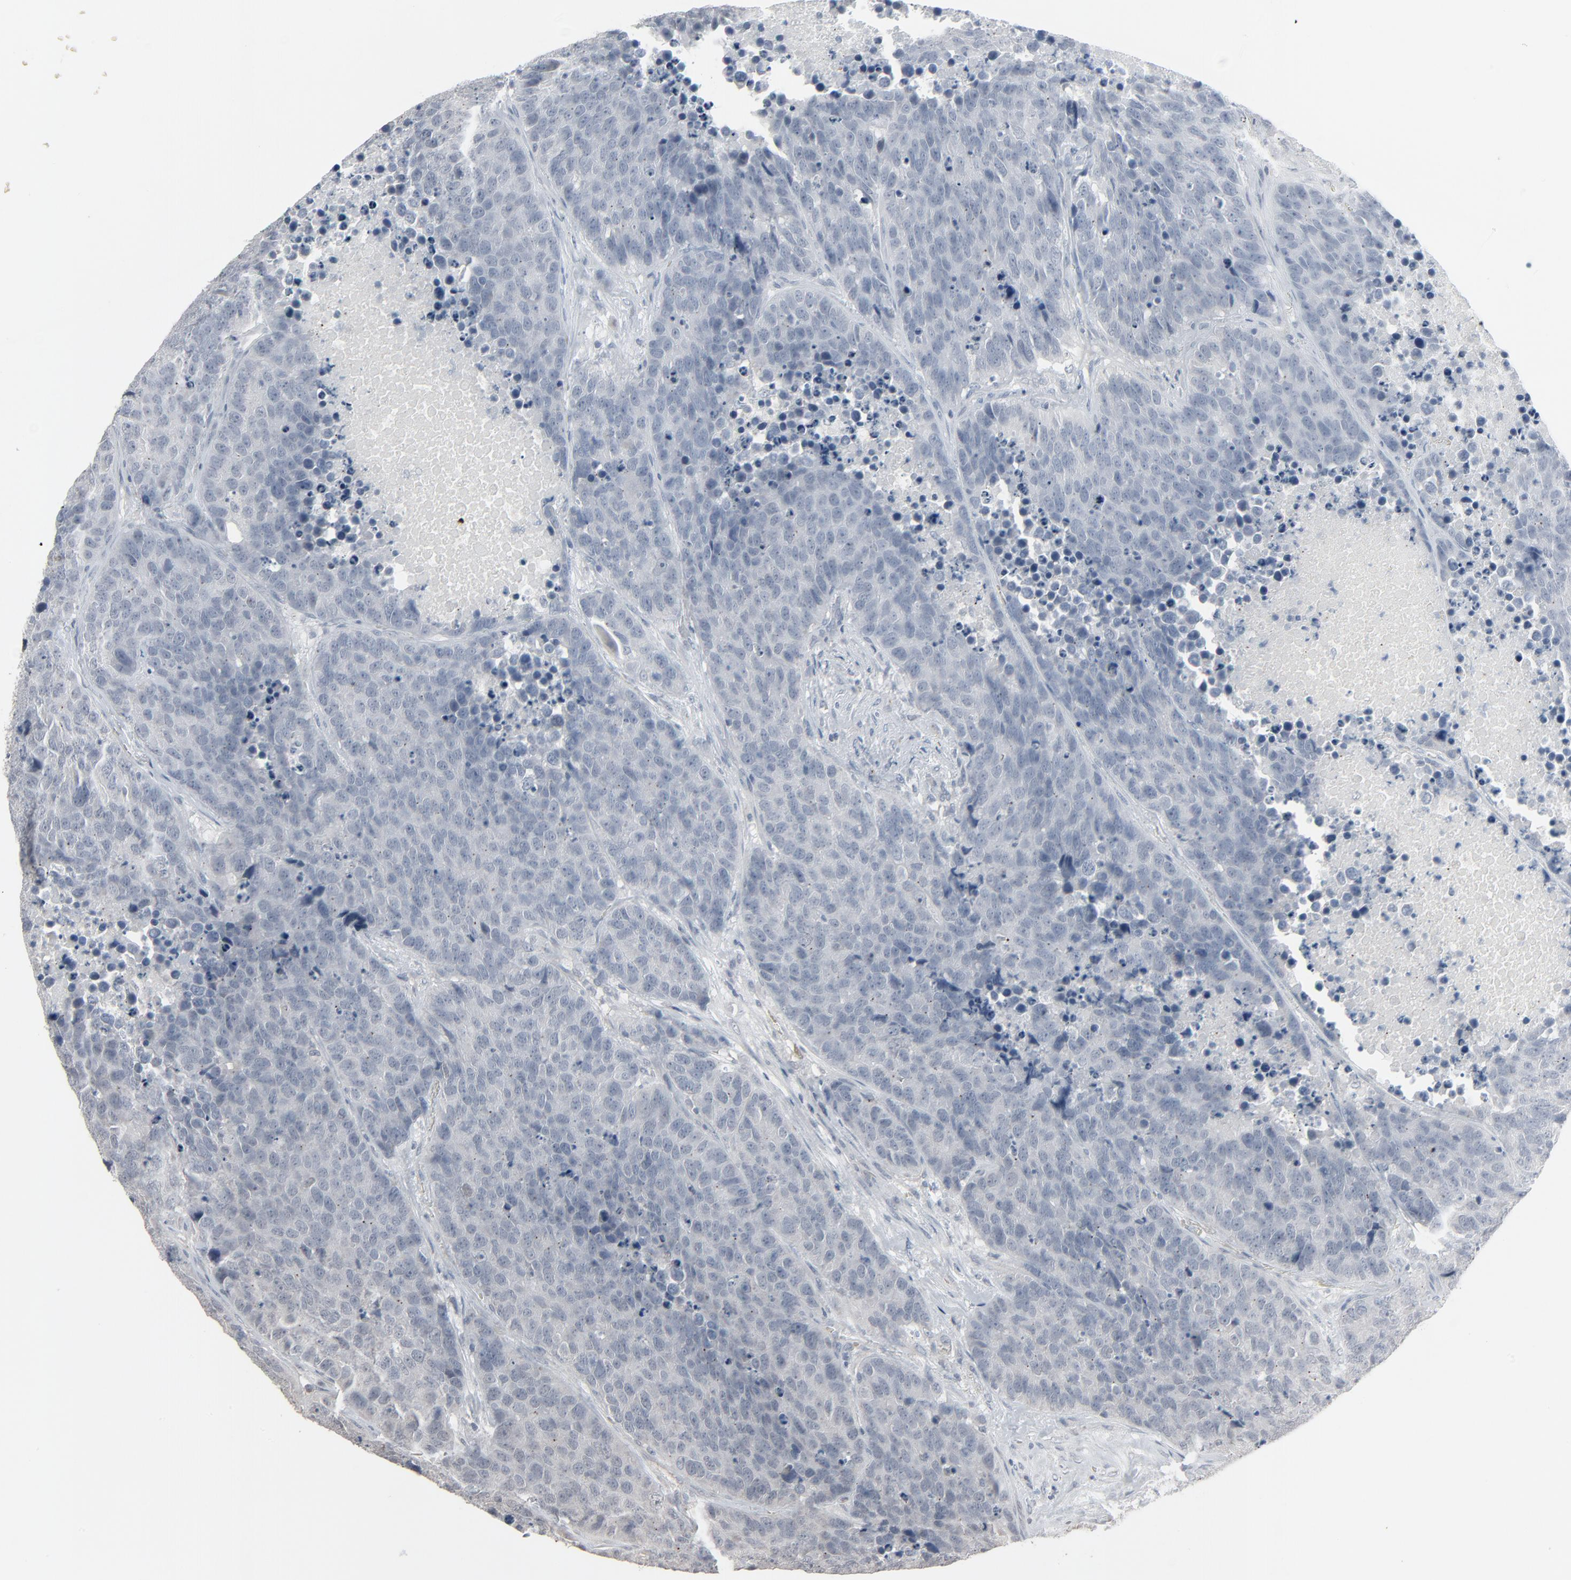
{"staining": {"intensity": "negative", "quantity": "none", "location": "none"}, "tissue": "carcinoid", "cell_type": "Tumor cells", "image_type": "cancer", "snomed": [{"axis": "morphology", "description": "Carcinoid, malignant, NOS"}, {"axis": "topography", "description": "Lung"}], "caption": "Immunohistochemistry micrograph of malignant carcinoid stained for a protein (brown), which shows no positivity in tumor cells. (IHC, brightfield microscopy, high magnification).", "gene": "SAGE1", "patient": {"sex": "male", "age": 60}}